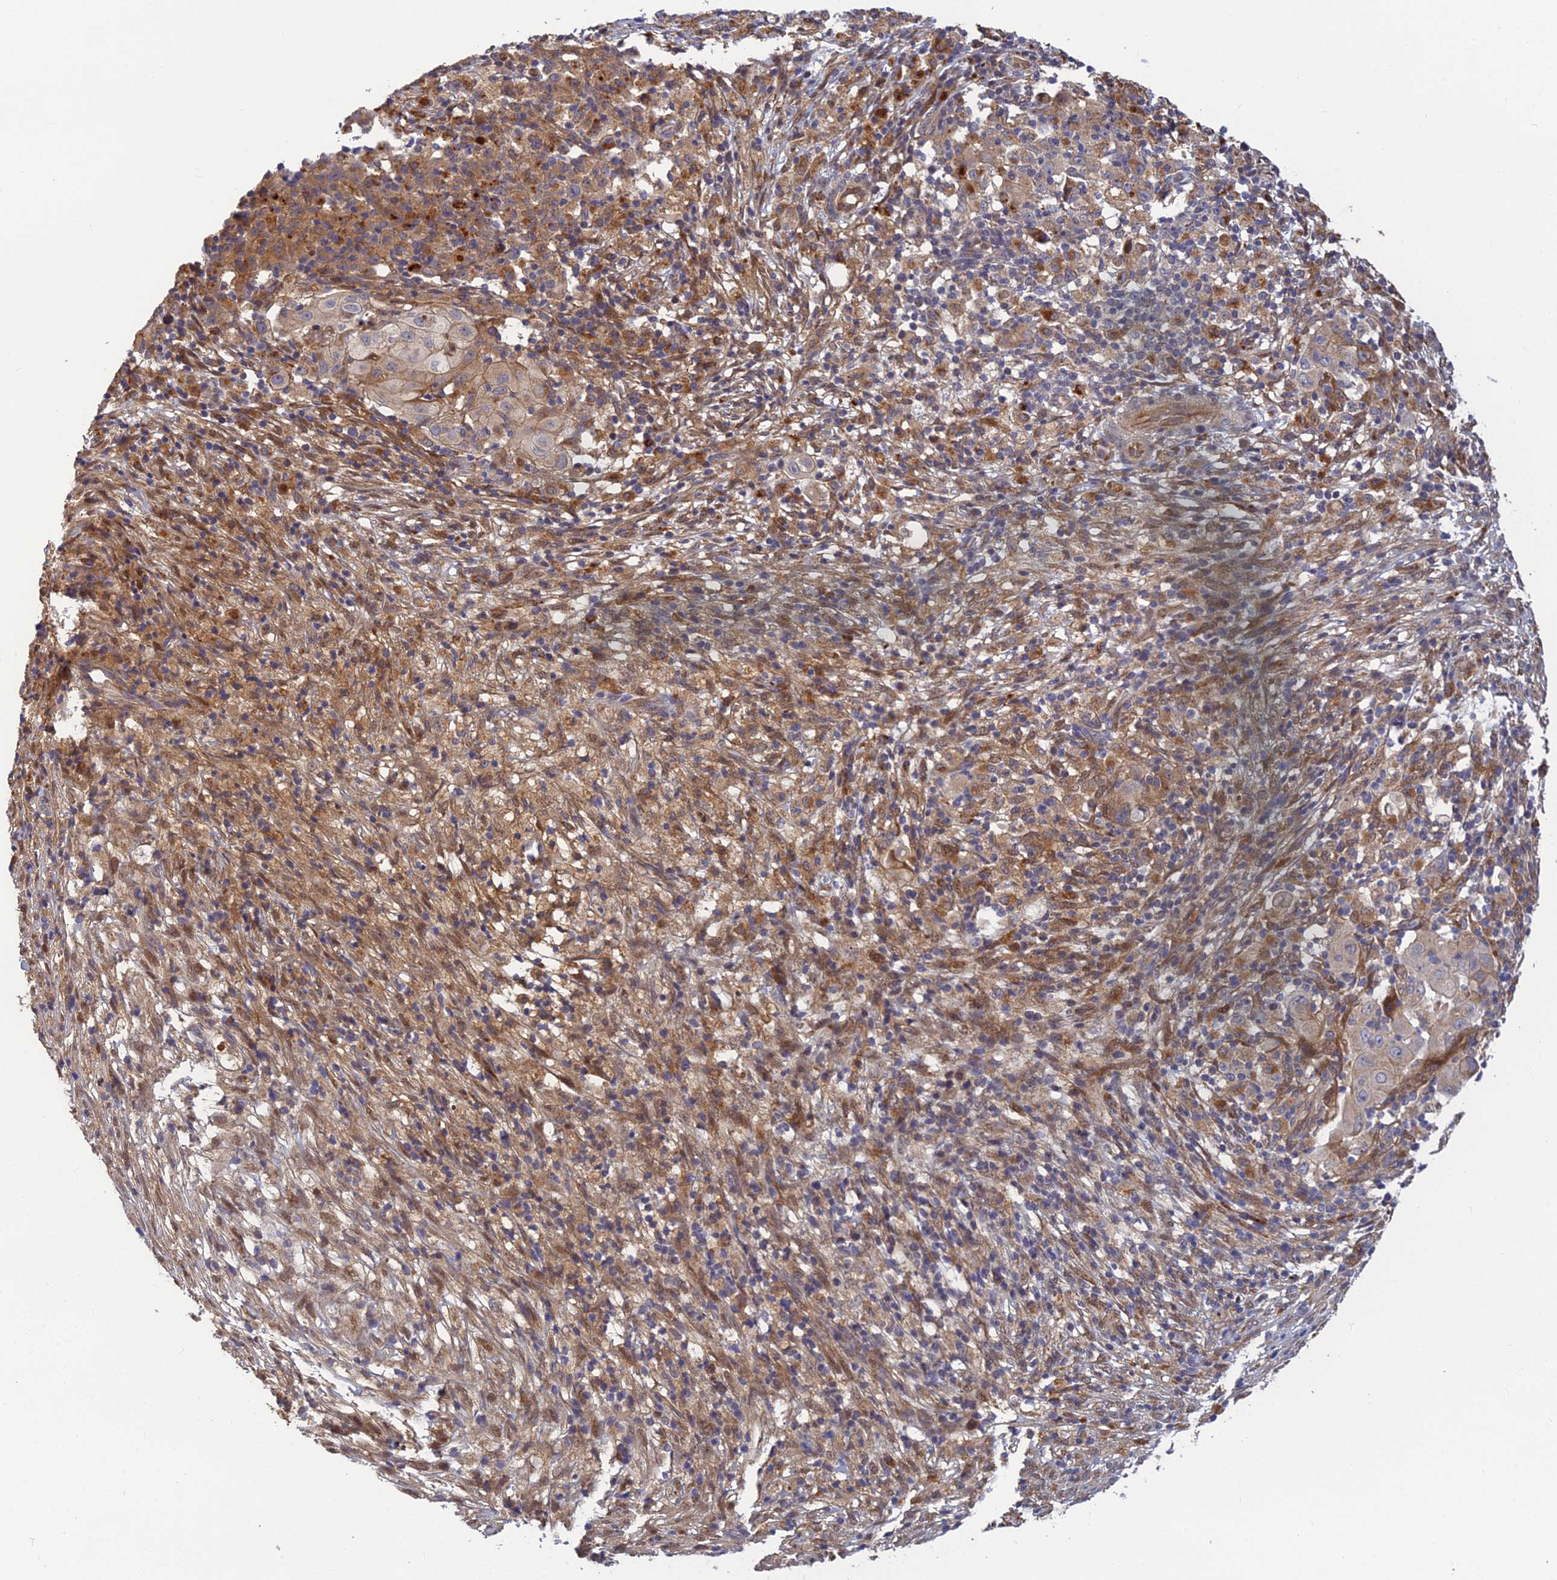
{"staining": {"intensity": "weak", "quantity": "25%-75%", "location": "cytoplasmic/membranous"}, "tissue": "ovarian cancer", "cell_type": "Tumor cells", "image_type": "cancer", "snomed": [{"axis": "morphology", "description": "Carcinoma, endometroid"}, {"axis": "topography", "description": "Ovary"}], "caption": "This is a photomicrograph of immunohistochemistry staining of ovarian endometroid carcinoma, which shows weak staining in the cytoplasmic/membranous of tumor cells.", "gene": "FAM151B", "patient": {"sex": "female", "age": 42}}